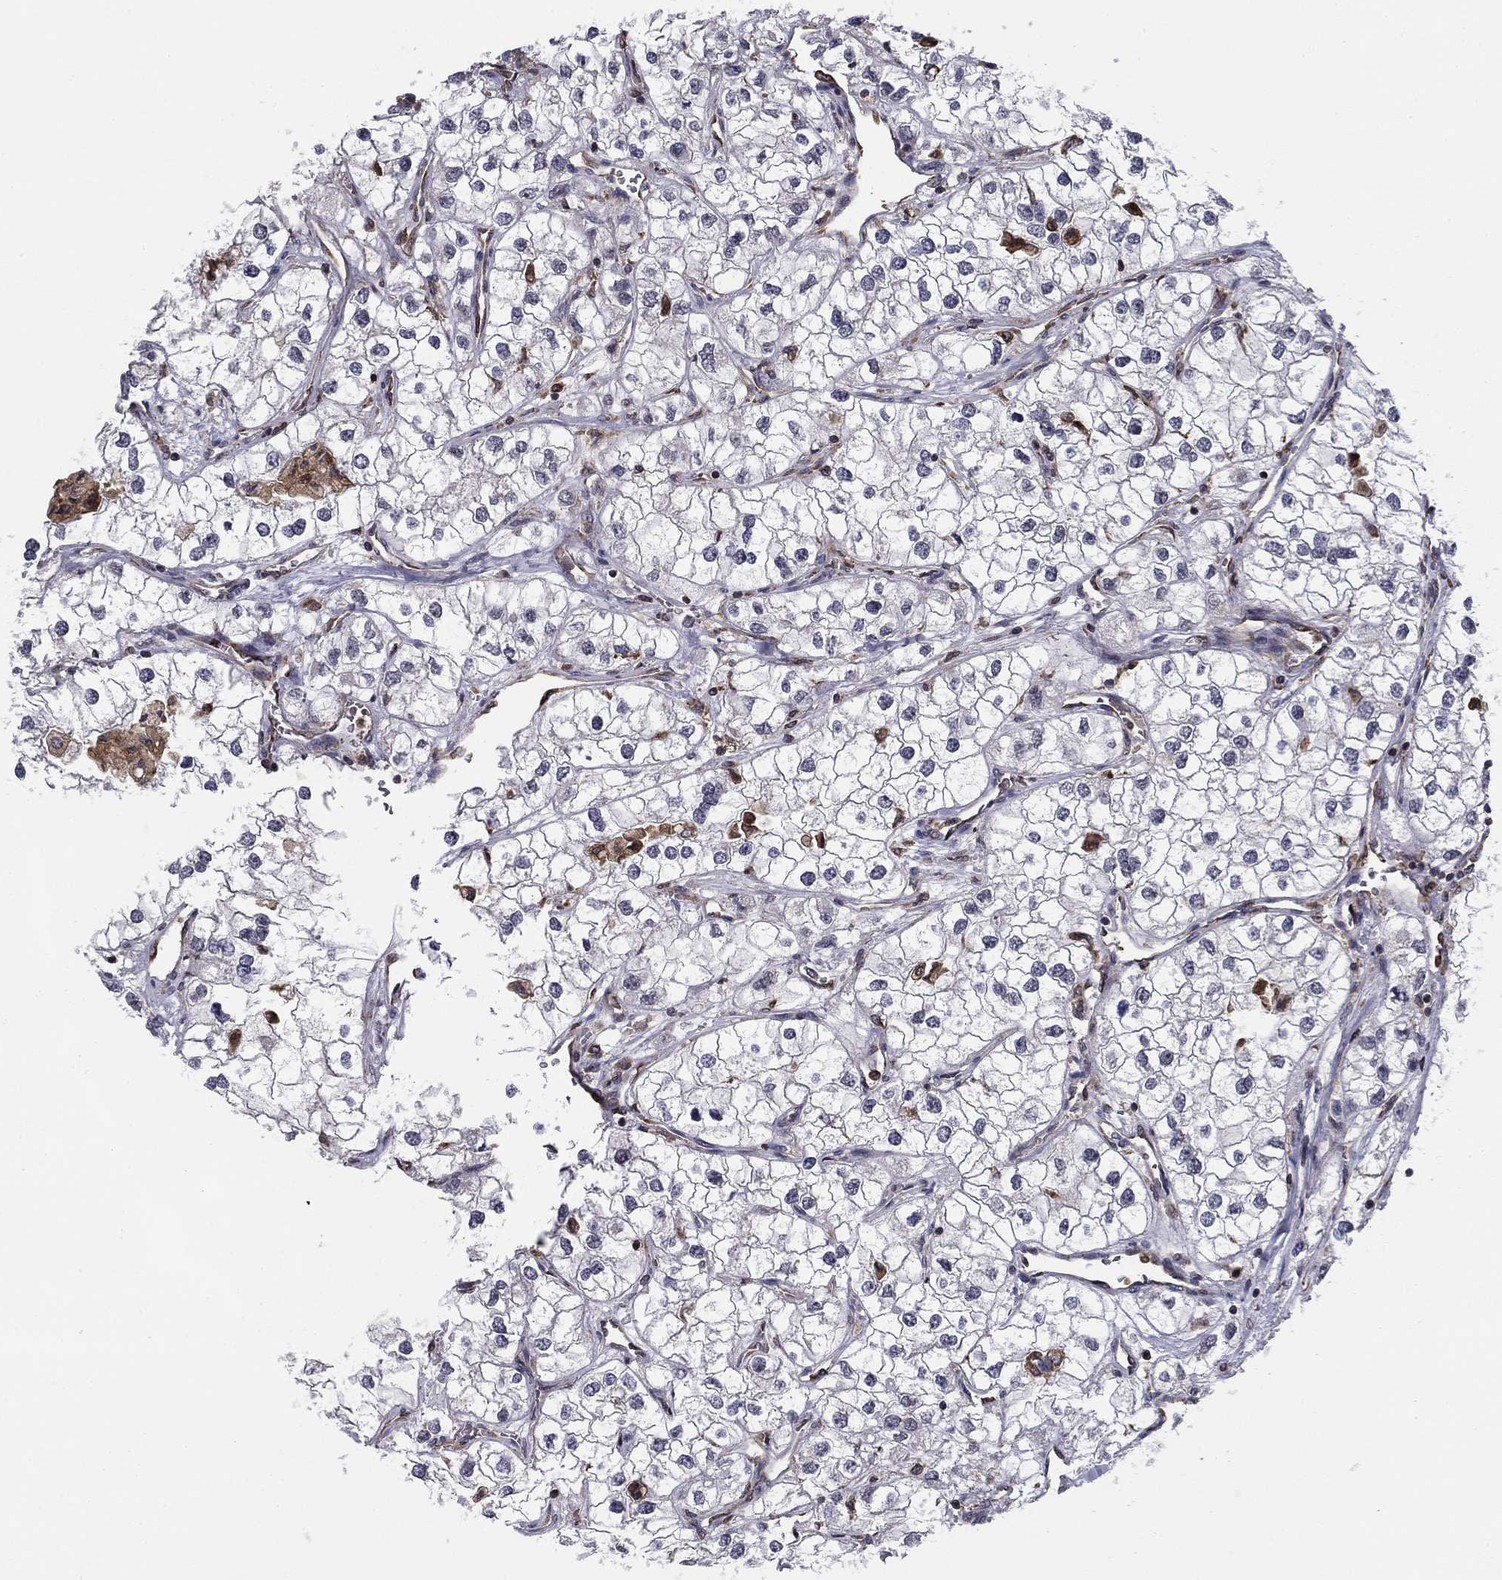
{"staining": {"intensity": "negative", "quantity": "none", "location": "none"}, "tissue": "renal cancer", "cell_type": "Tumor cells", "image_type": "cancer", "snomed": [{"axis": "morphology", "description": "Adenocarcinoma, NOS"}, {"axis": "topography", "description": "Kidney"}], "caption": "This is an IHC image of renal adenocarcinoma. There is no positivity in tumor cells.", "gene": "PLCB2", "patient": {"sex": "male", "age": 59}}